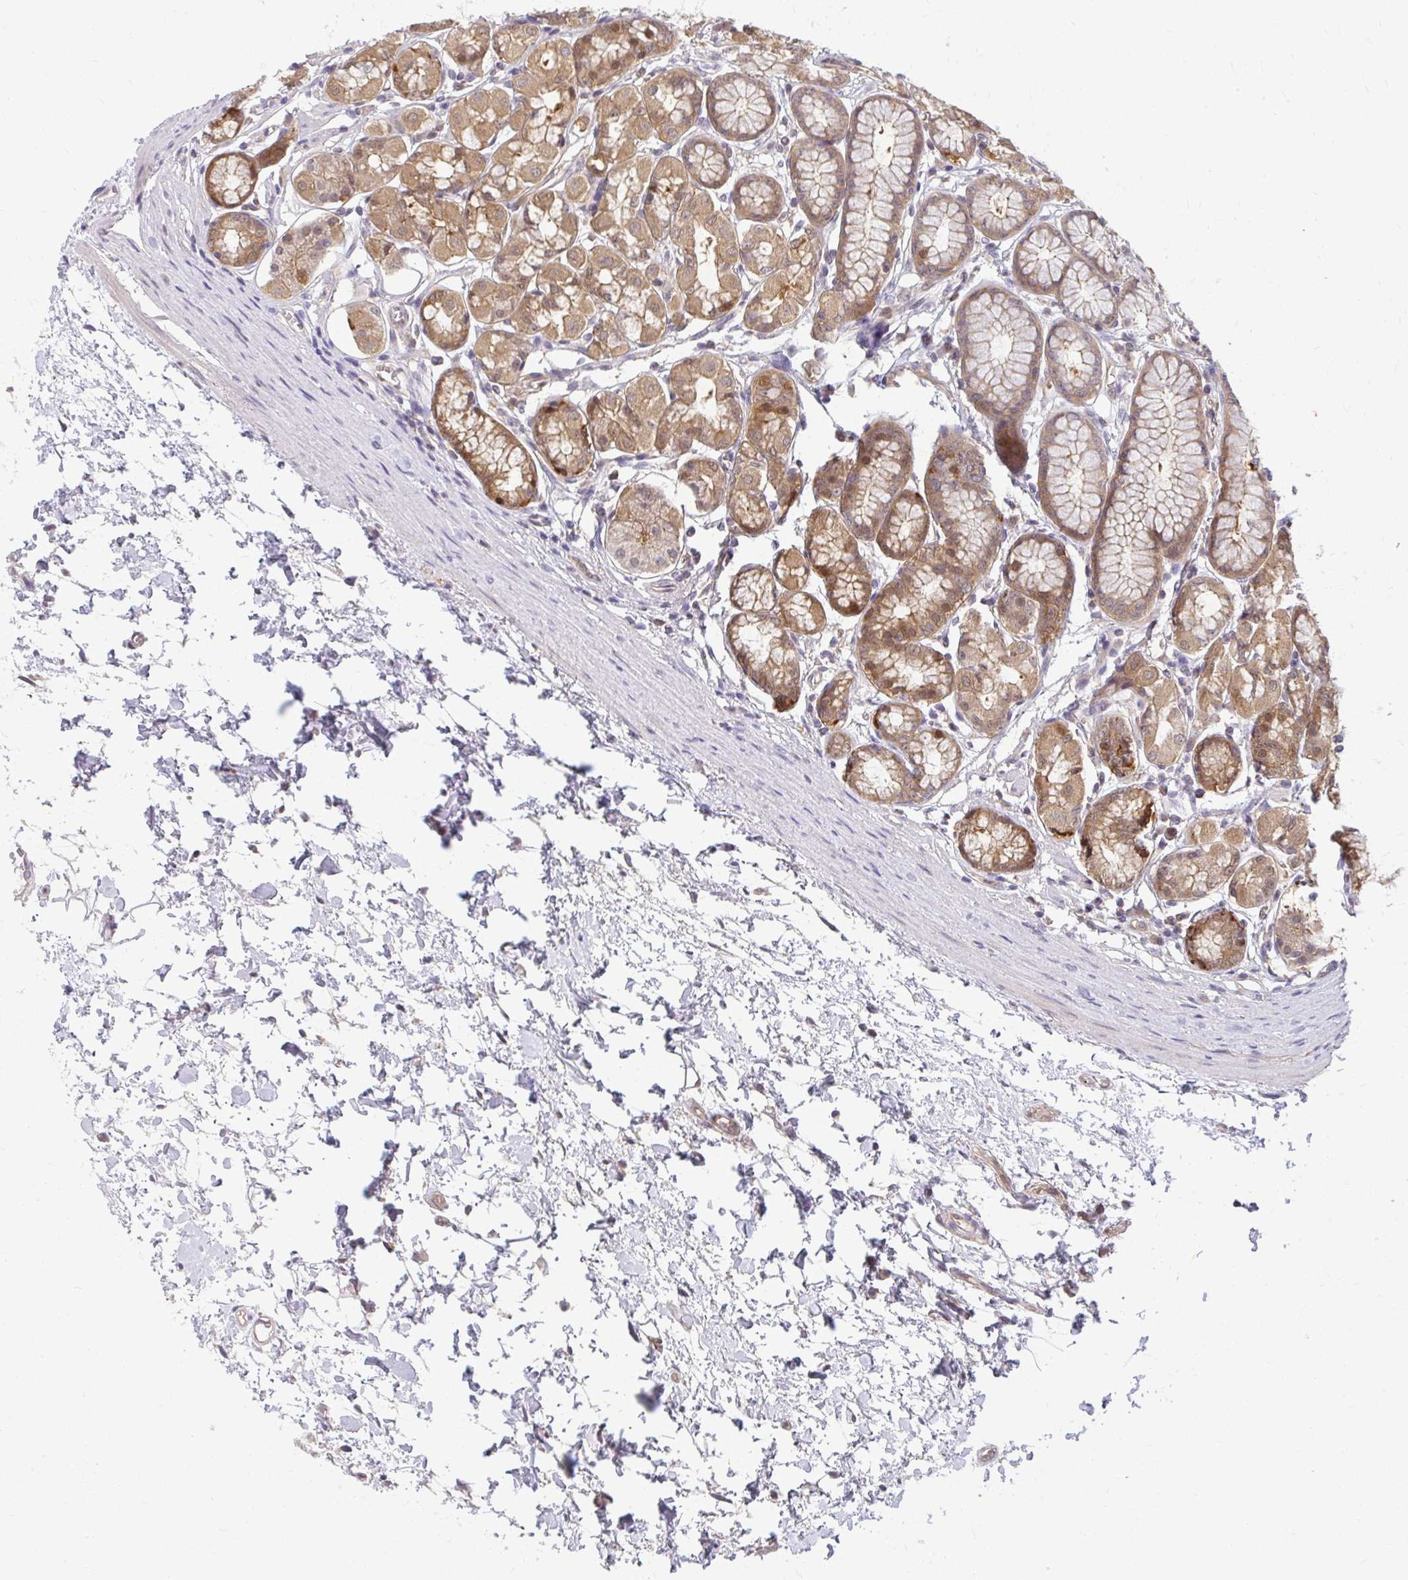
{"staining": {"intensity": "moderate", "quantity": ">75%", "location": "cytoplasmic/membranous"}, "tissue": "stomach", "cell_type": "Glandular cells", "image_type": "normal", "snomed": [{"axis": "morphology", "description": "Normal tissue, NOS"}, {"axis": "topography", "description": "Stomach"}, {"axis": "topography", "description": "Stomach, lower"}], "caption": "This image shows immunohistochemistry staining of benign human stomach, with medium moderate cytoplasmic/membranous expression in approximately >75% of glandular cells.", "gene": "HDHD2", "patient": {"sex": "male", "age": 76}}